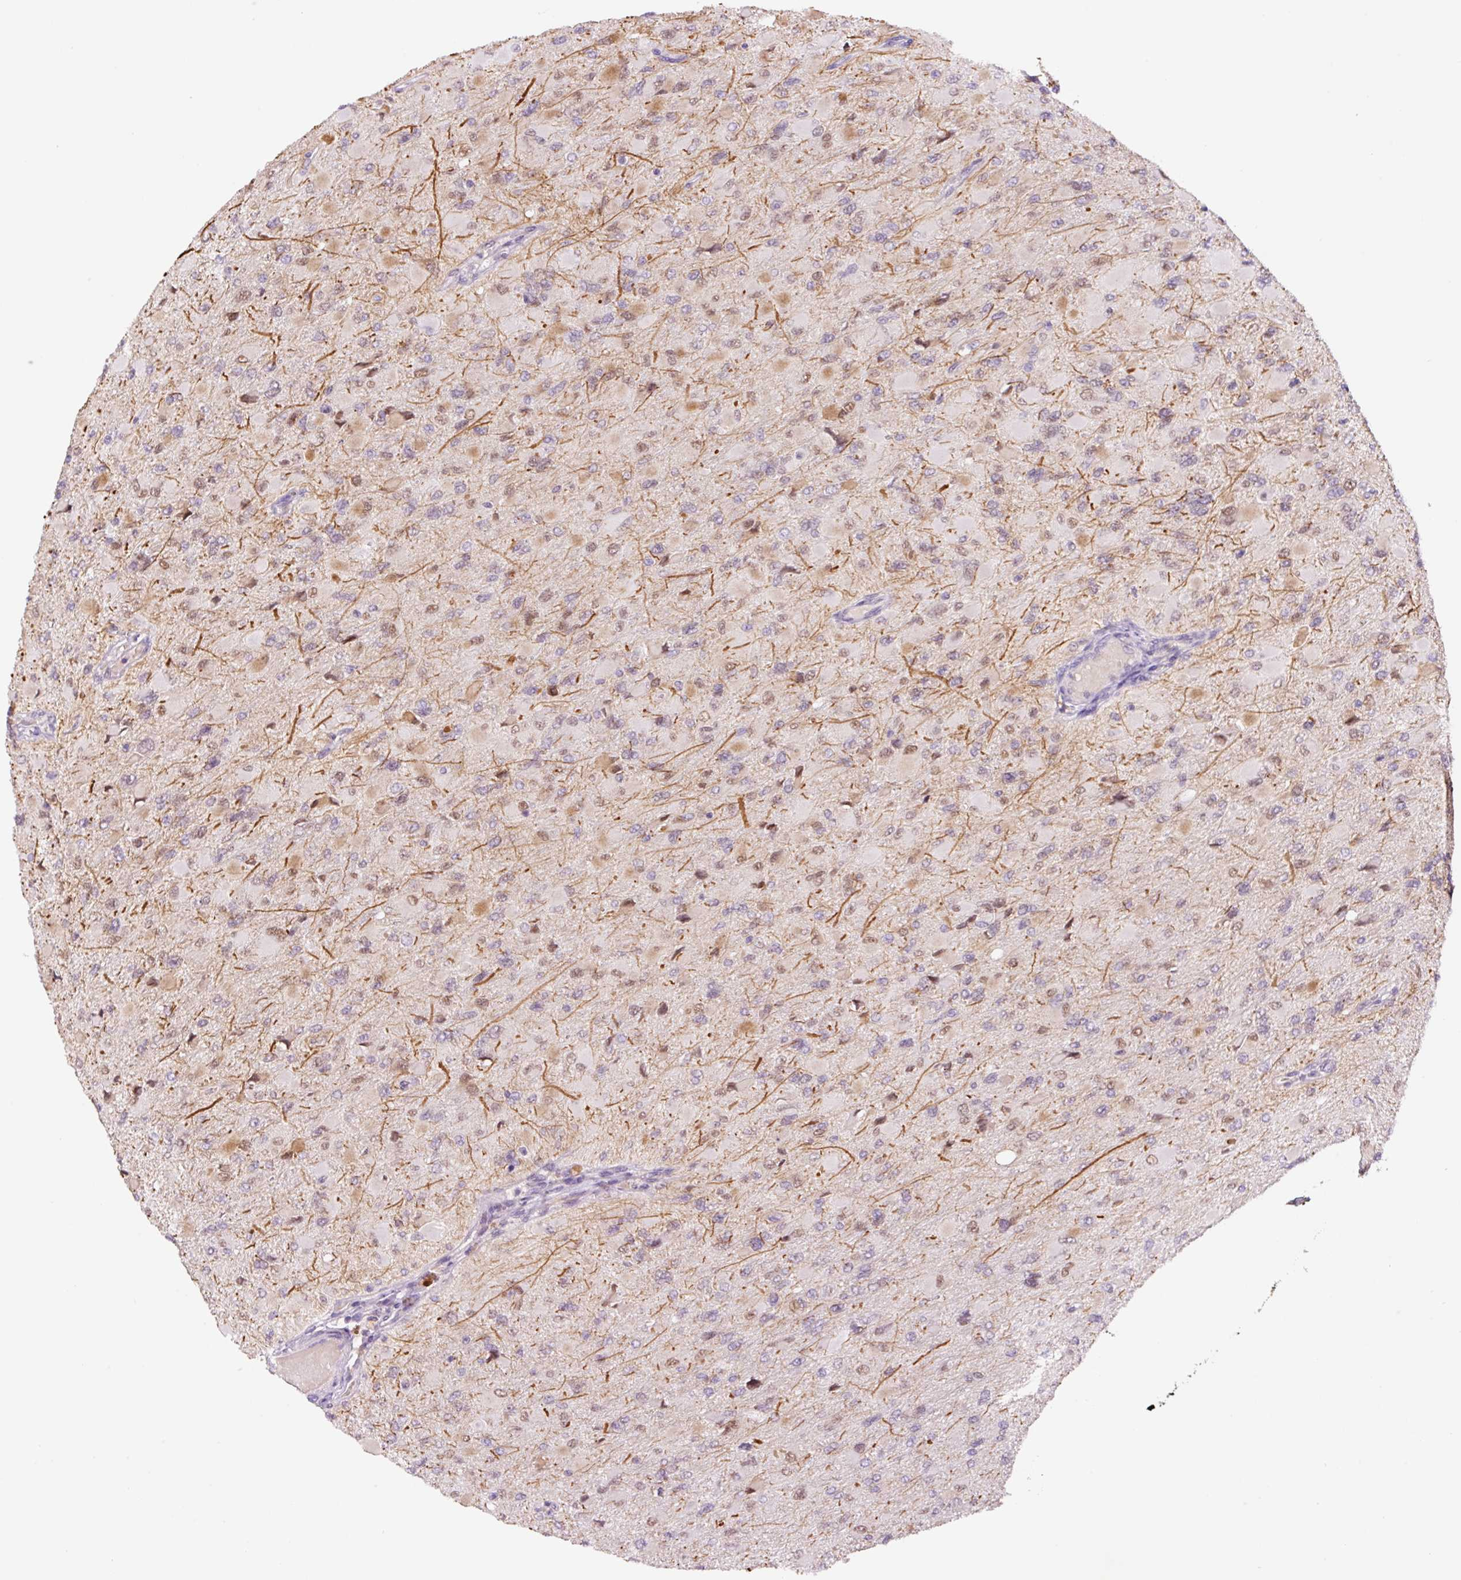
{"staining": {"intensity": "weak", "quantity": "<25%", "location": "nuclear"}, "tissue": "glioma", "cell_type": "Tumor cells", "image_type": "cancer", "snomed": [{"axis": "morphology", "description": "Glioma, malignant, High grade"}, {"axis": "topography", "description": "Cerebral cortex"}], "caption": "IHC of human glioma shows no positivity in tumor cells. (Brightfield microscopy of DAB (3,3'-diaminobenzidine) immunohistochemistry at high magnification).", "gene": "PCK2", "patient": {"sex": "female", "age": 36}}